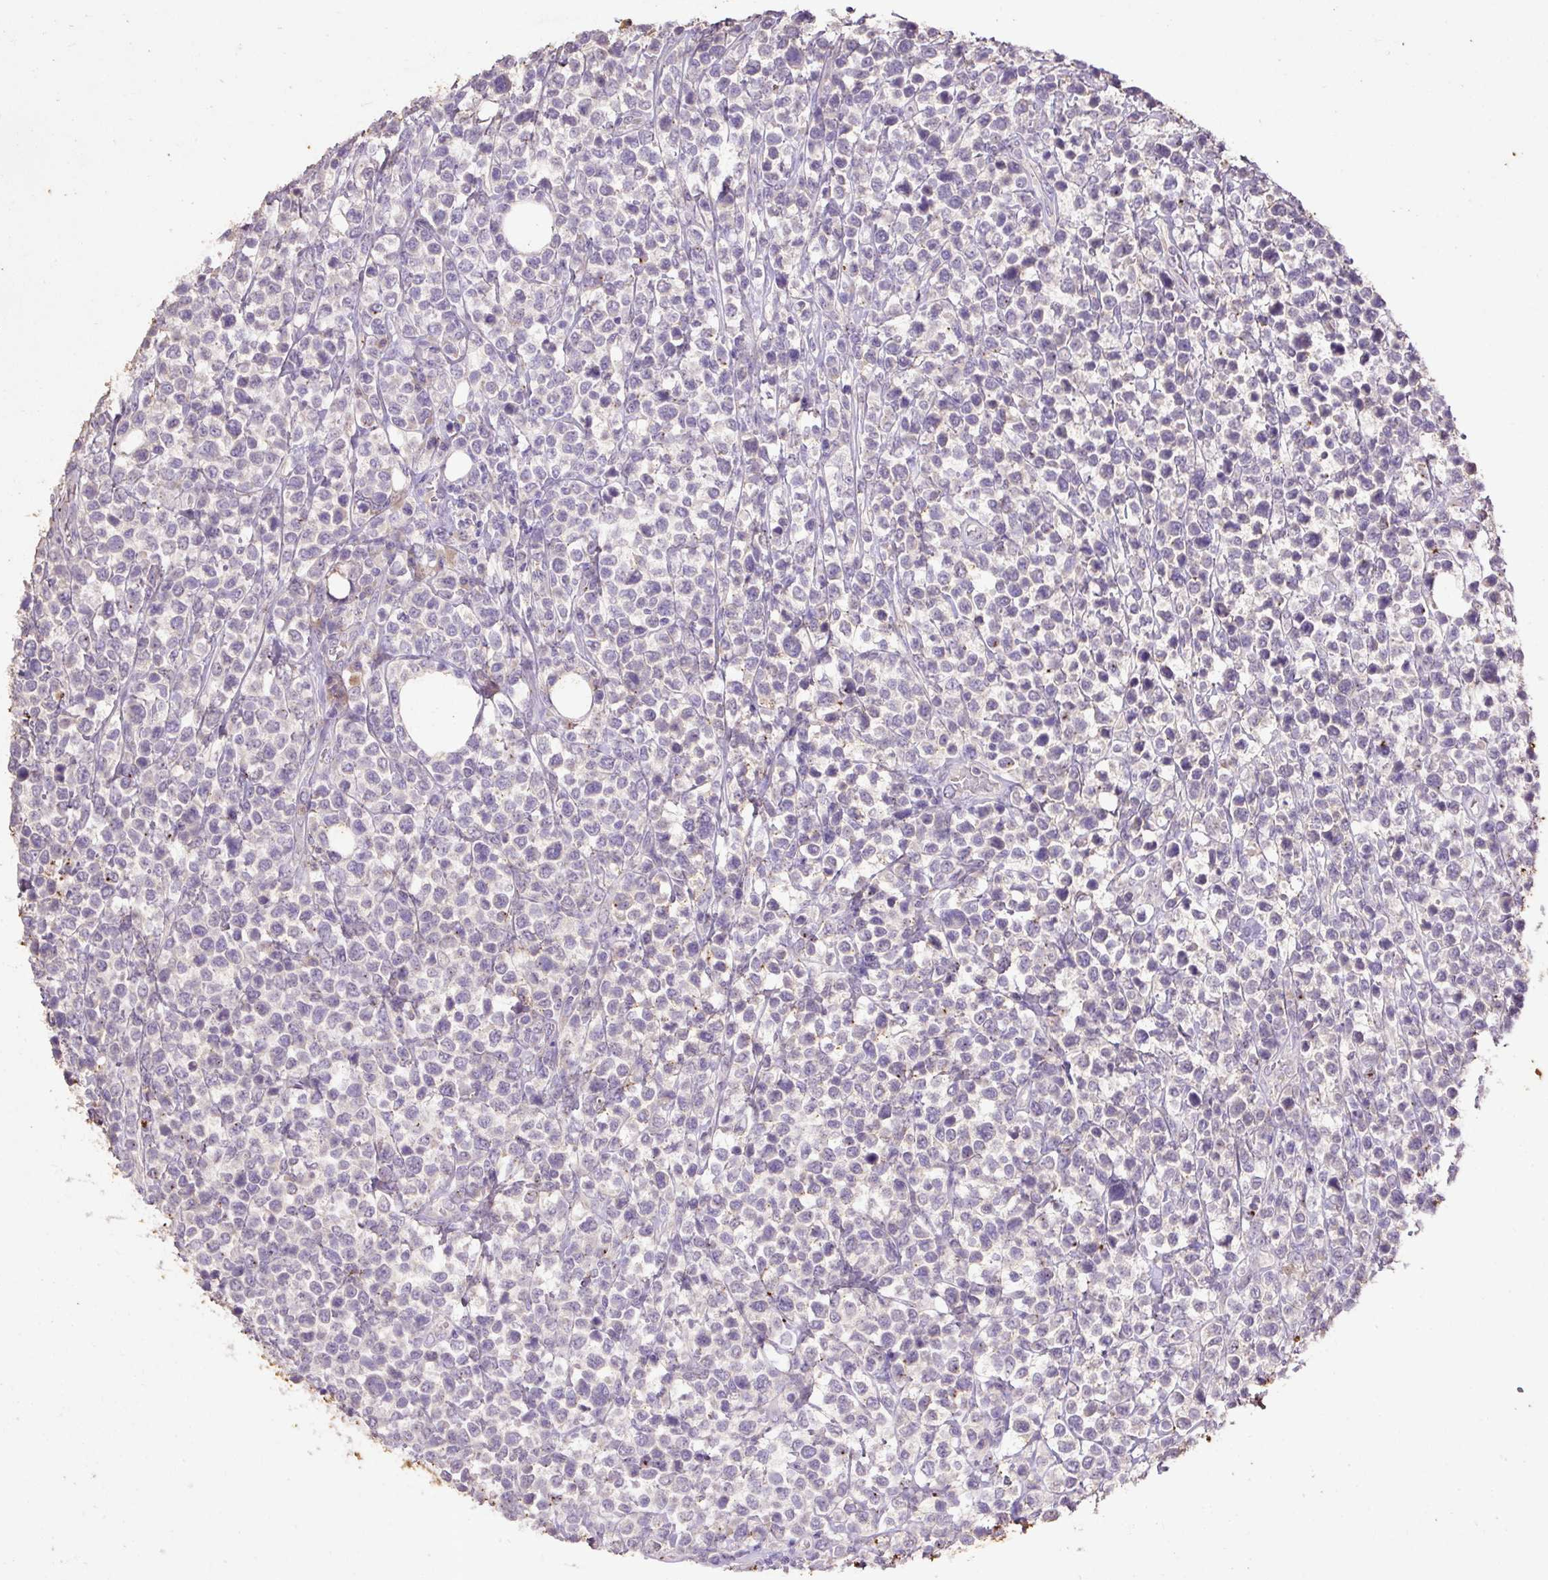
{"staining": {"intensity": "negative", "quantity": "none", "location": "none"}, "tissue": "lymphoma", "cell_type": "Tumor cells", "image_type": "cancer", "snomed": [{"axis": "morphology", "description": "Malignant lymphoma, non-Hodgkin's type, Low grade"}, {"axis": "topography", "description": "Lymph node"}], "caption": "Immunohistochemical staining of low-grade malignant lymphoma, non-Hodgkin's type exhibits no significant expression in tumor cells.", "gene": "LRTM2", "patient": {"sex": "male", "age": 60}}